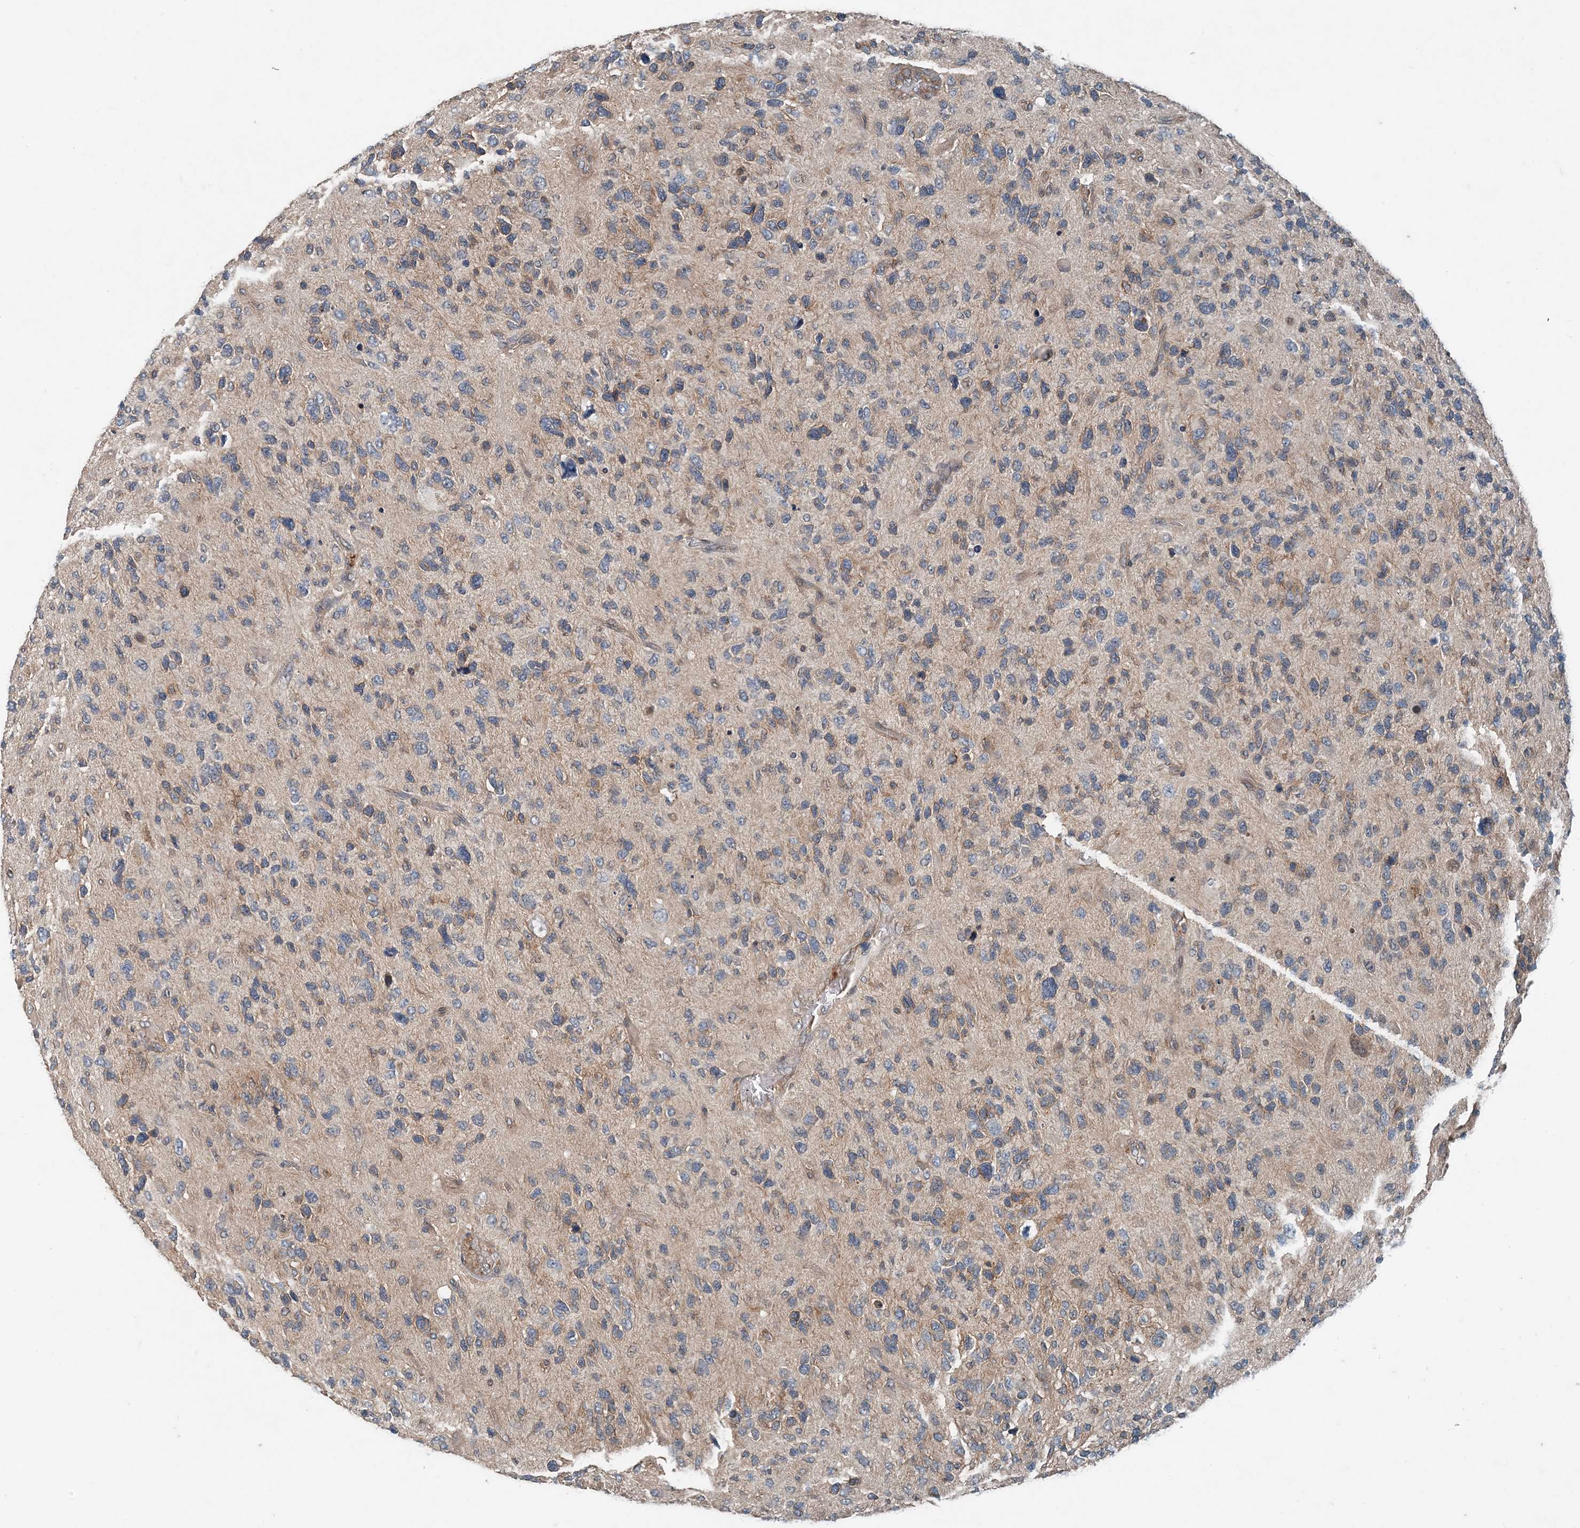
{"staining": {"intensity": "weak", "quantity": "25%-75%", "location": "cytoplasmic/membranous"}, "tissue": "glioma", "cell_type": "Tumor cells", "image_type": "cancer", "snomed": [{"axis": "morphology", "description": "Glioma, malignant, High grade"}, {"axis": "topography", "description": "Brain"}], "caption": "Immunohistochemical staining of human high-grade glioma (malignant) exhibits low levels of weak cytoplasmic/membranous expression in approximately 25%-75% of tumor cells. (DAB IHC with brightfield microscopy, high magnification).", "gene": "SMPD3", "patient": {"sex": "female", "age": 58}}